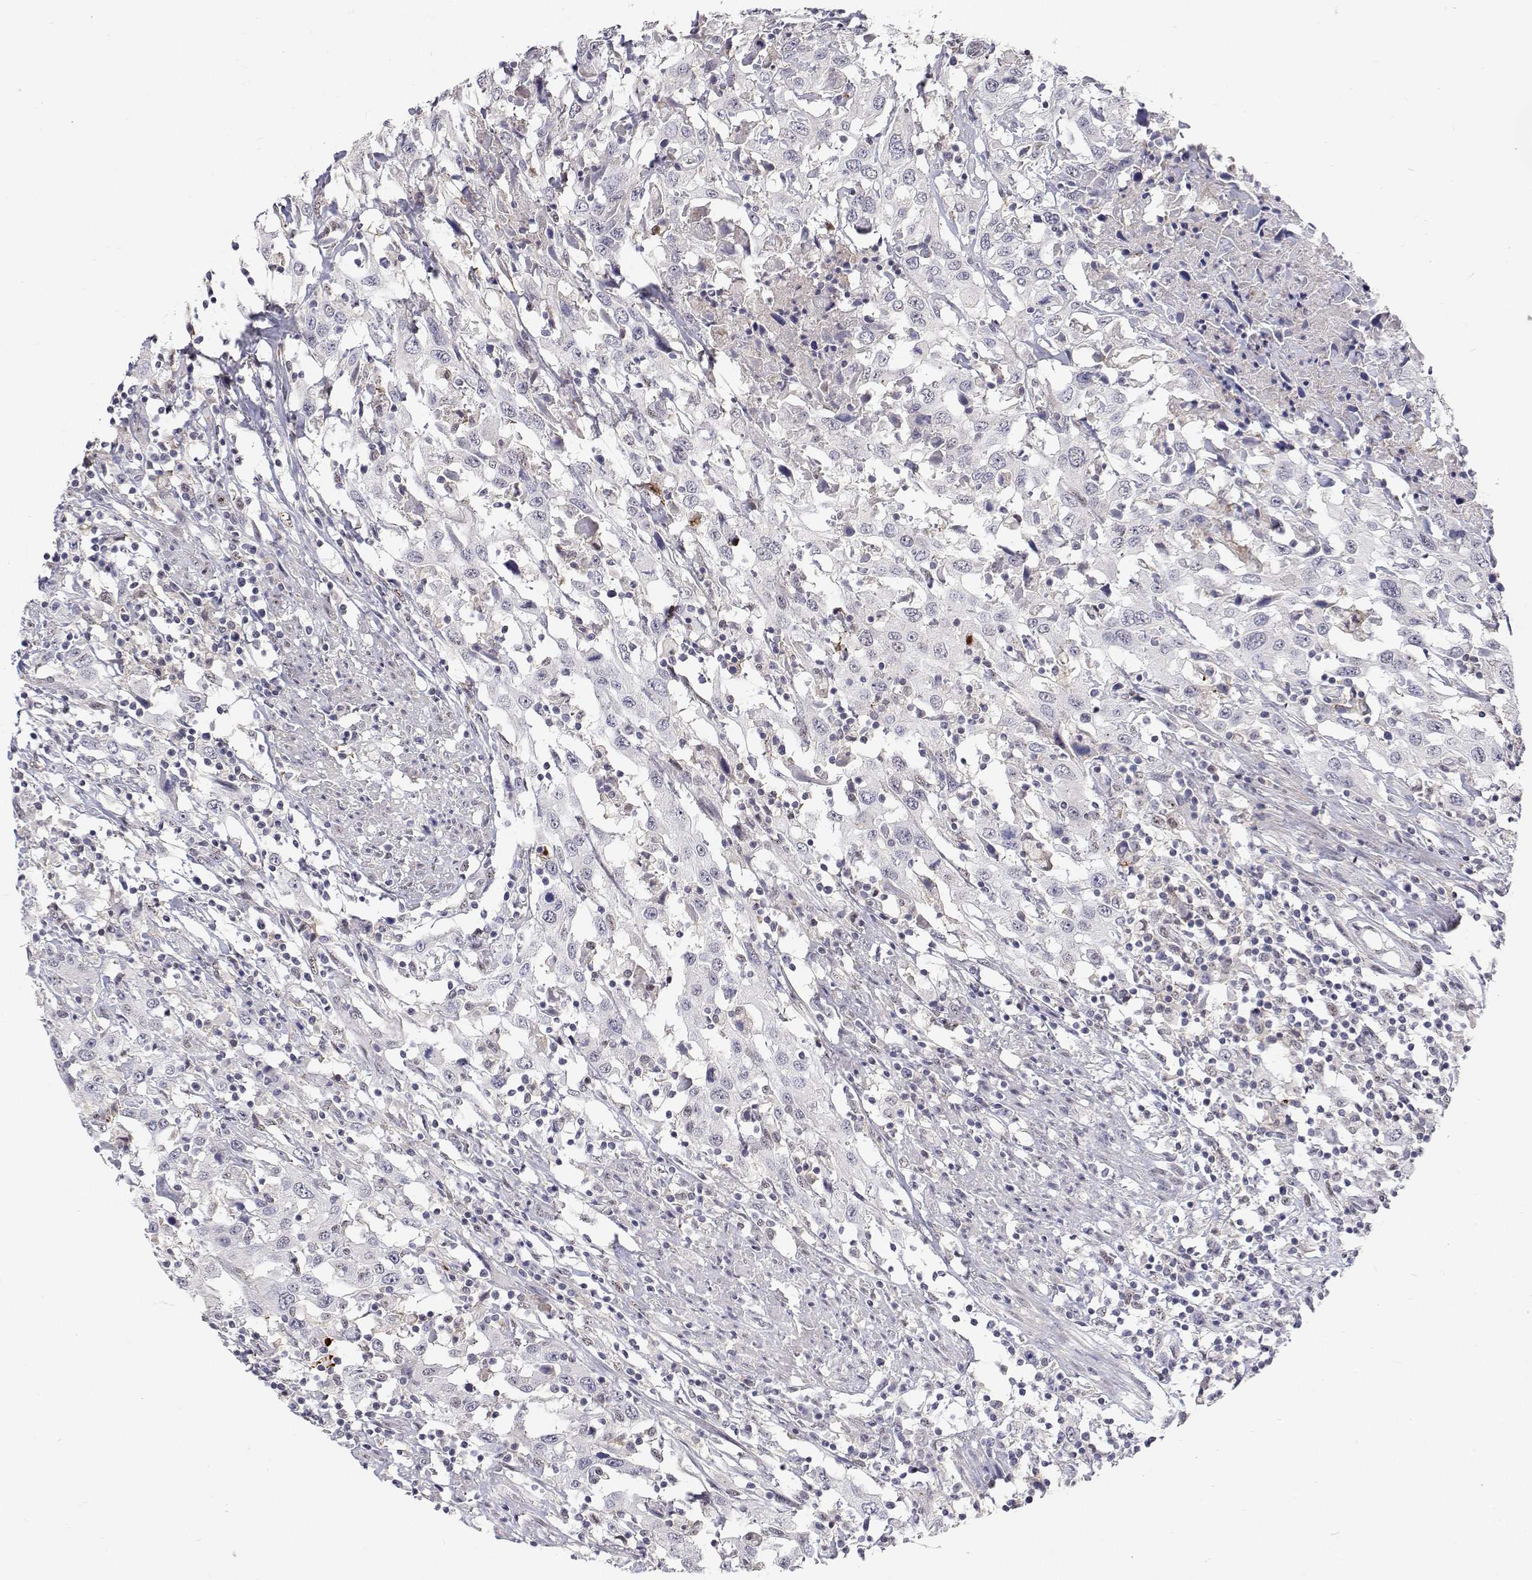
{"staining": {"intensity": "negative", "quantity": "none", "location": "none"}, "tissue": "urothelial cancer", "cell_type": "Tumor cells", "image_type": "cancer", "snomed": [{"axis": "morphology", "description": "Urothelial carcinoma, High grade"}, {"axis": "topography", "description": "Urinary bladder"}], "caption": "Histopathology image shows no protein expression in tumor cells of urothelial cancer tissue. (DAB (3,3'-diaminobenzidine) immunohistochemistry (IHC) visualized using brightfield microscopy, high magnification).", "gene": "MYPN", "patient": {"sex": "male", "age": 61}}